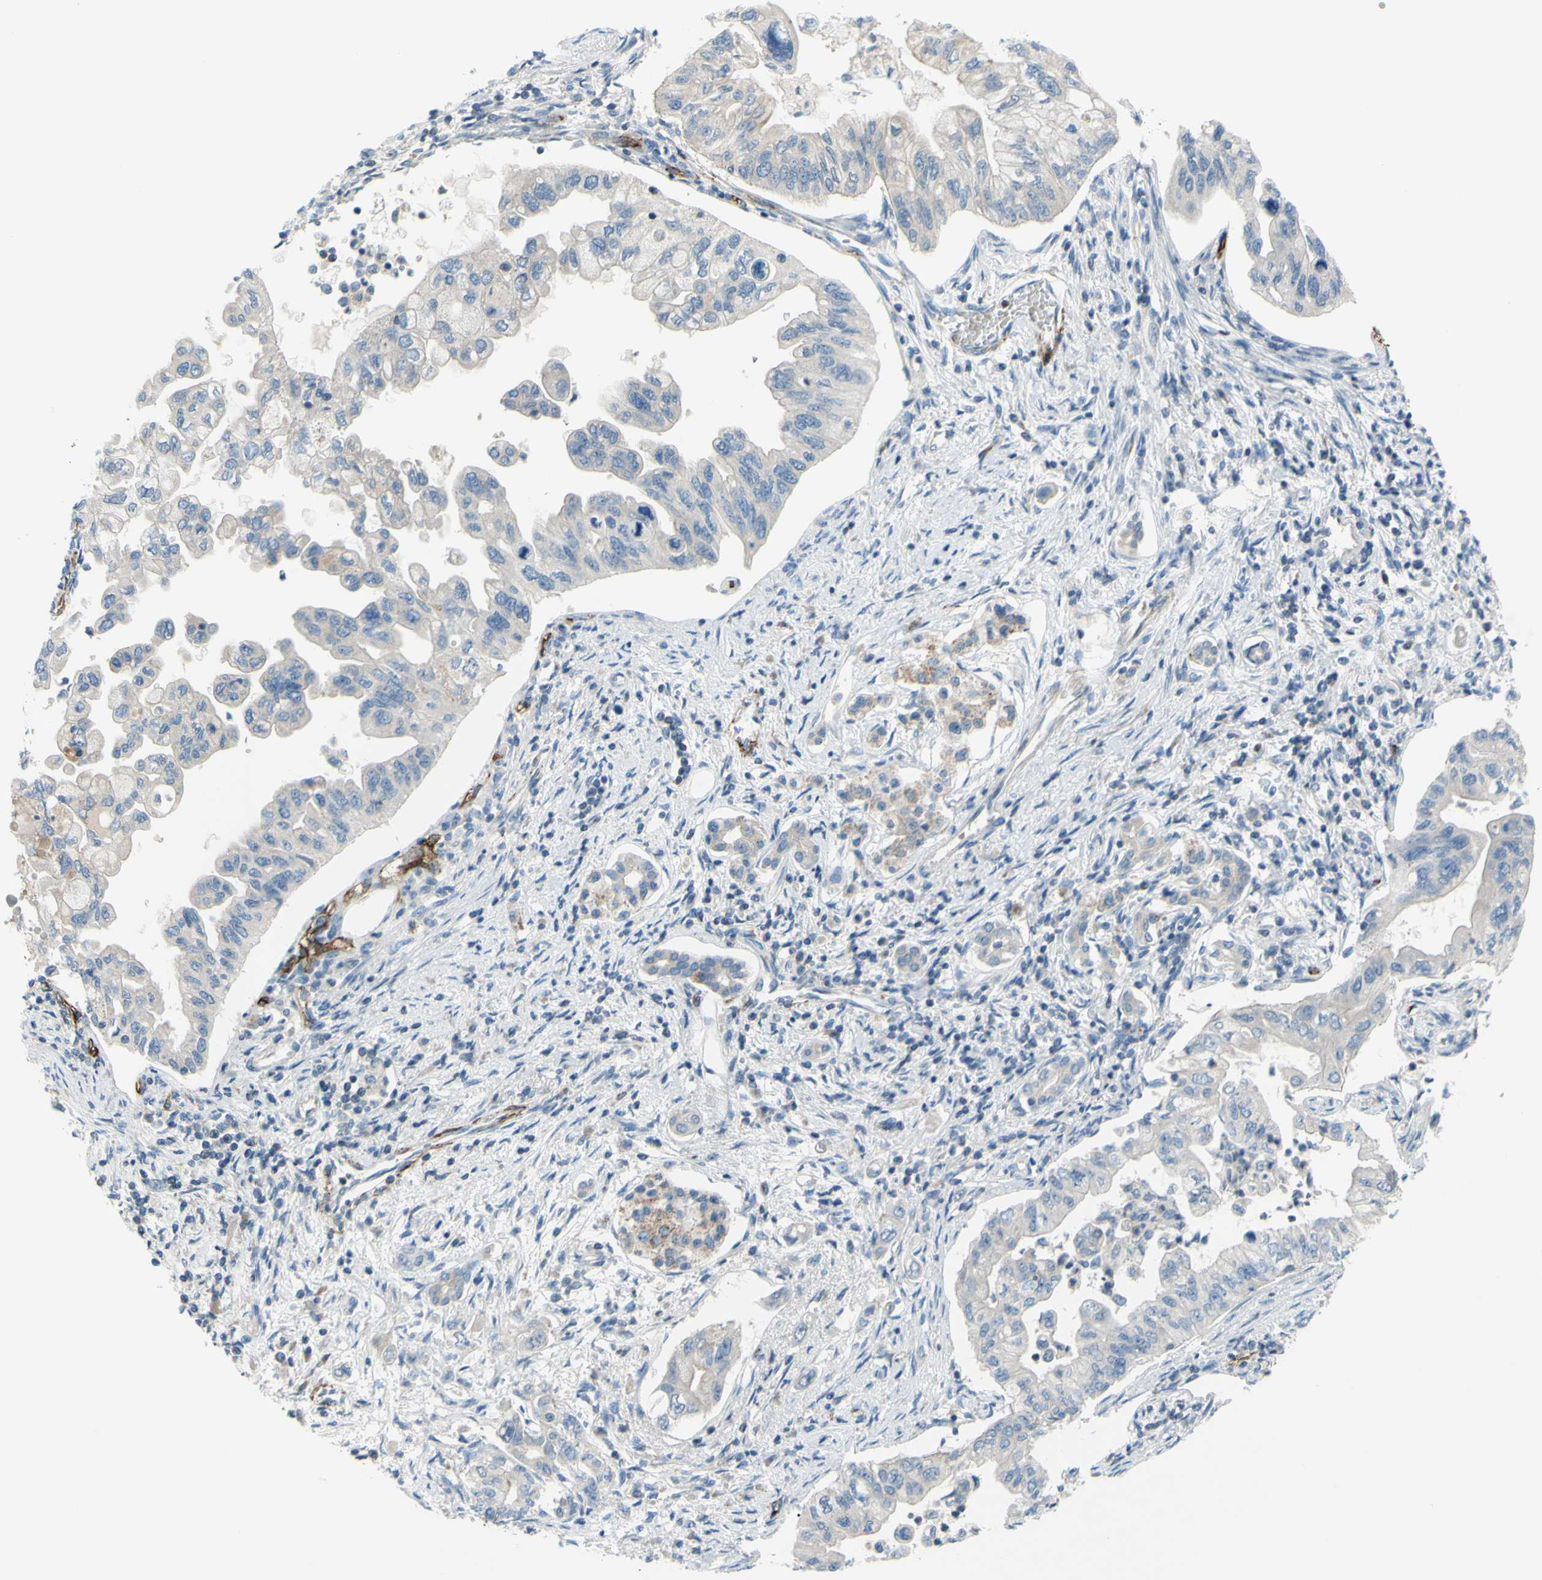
{"staining": {"intensity": "weak", "quantity": "<25%", "location": "cytoplasmic/membranous"}, "tissue": "pancreatic cancer", "cell_type": "Tumor cells", "image_type": "cancer", "snomed": [{"axis": "morphology", "description": "Normal tissue, NOS"}, {"axis": "topography", "description": "Pancreas"}], "caption": "IHC of pancreatic cancer reveals no staining in tumor cells.", "gene": "PRRG2", "patient": {"sex": "male", "age": 42}}